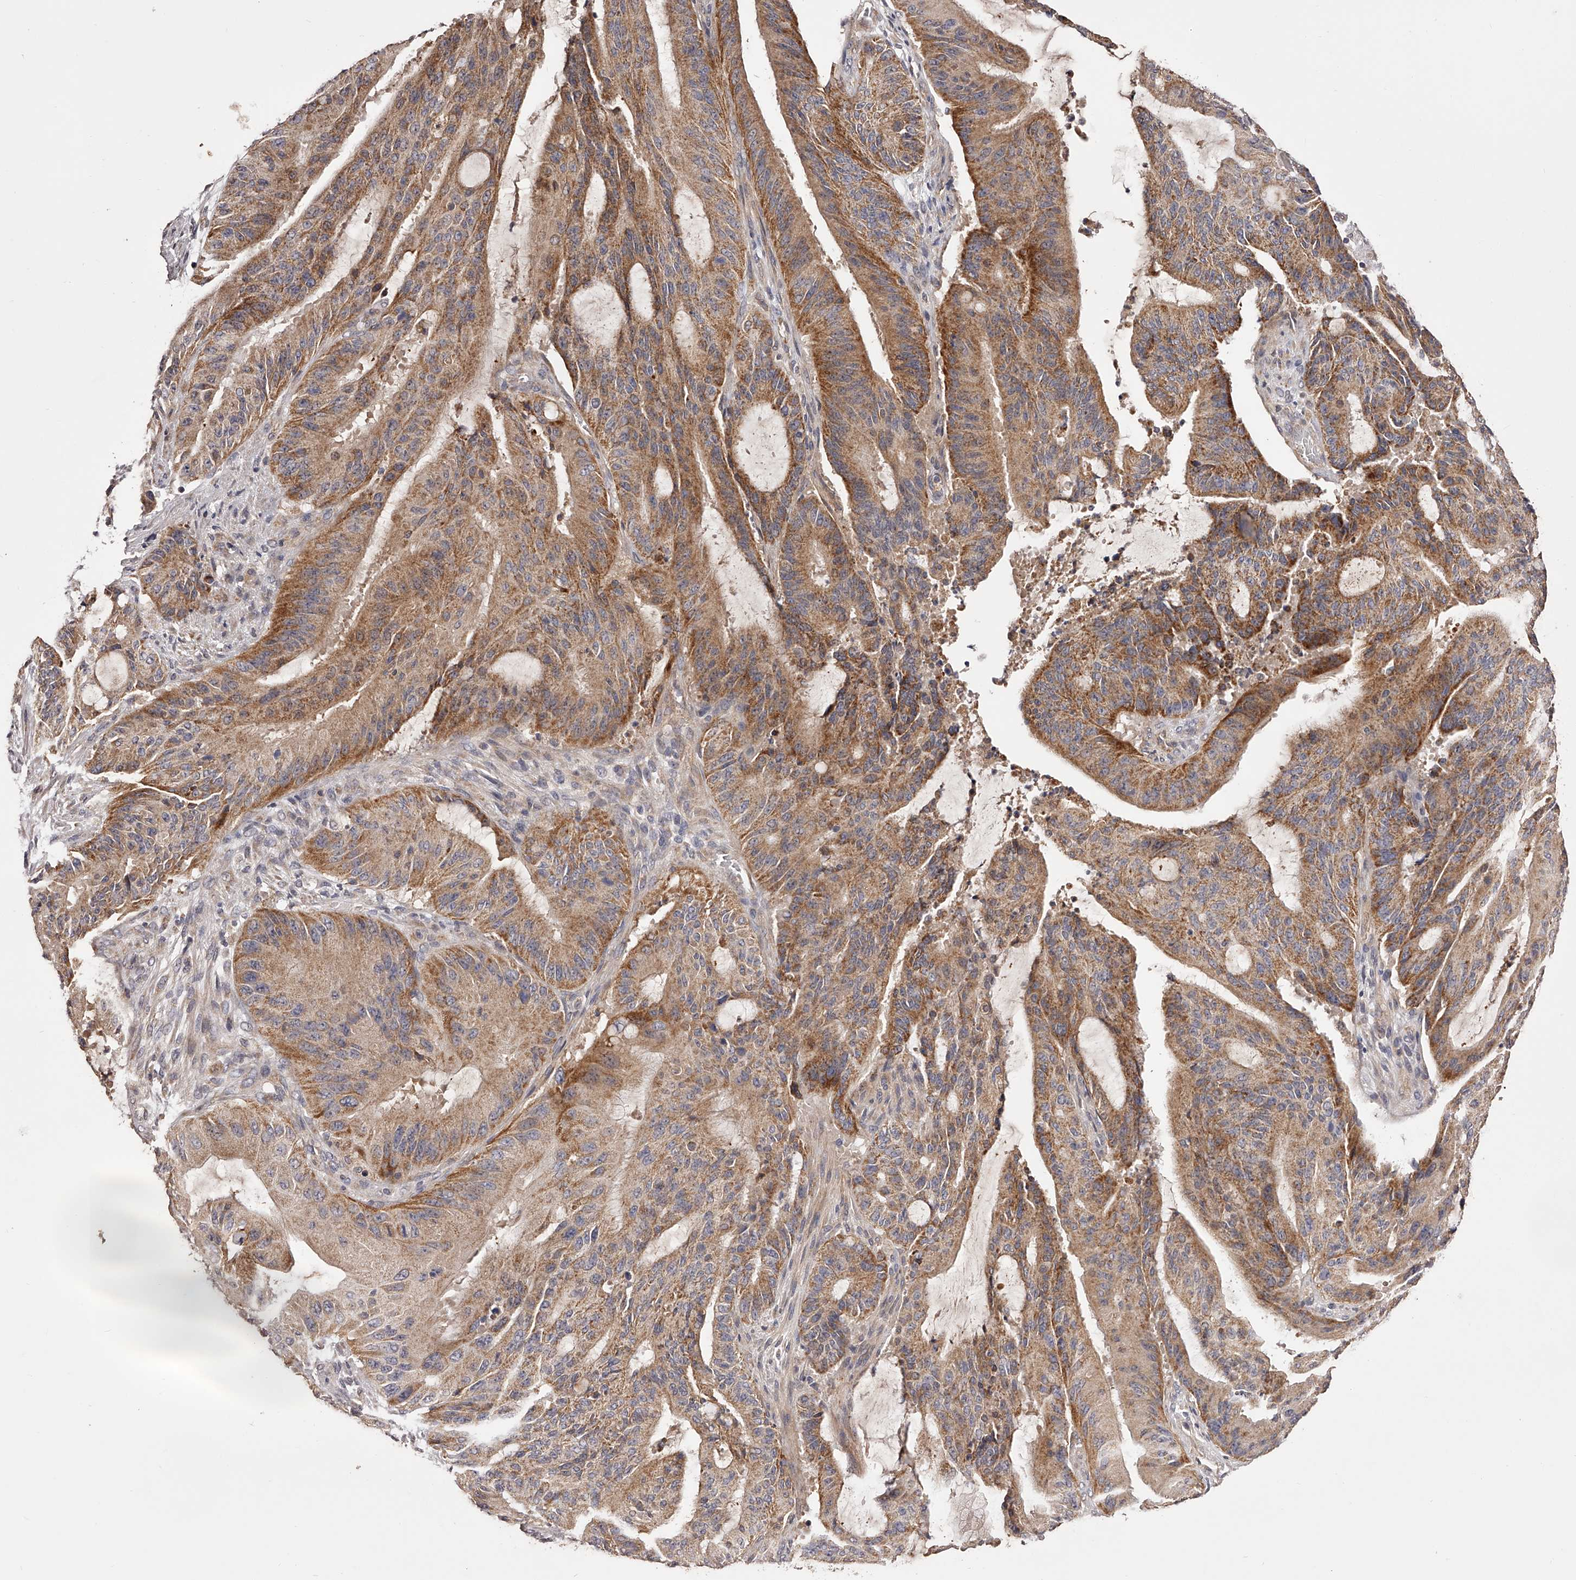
{"staining": {"intensity": "moderate", "quantity": ">75%", "location": "cytoplasmic/membranous"}, "tissue": "liver cancer", "cell_type": "Tumor cells", "image_type": "cancer", "snomed": [{"axis": "morphology", "description": "Normal tissue, NOS"}, {"axis": "morphology", "description": "Cholangiocarcinoma"}, {"axis": "topography", "description": "Liver"}, {"axis": "topography", "description": "Peripheral nerve tissue"}], "caption": "Immunohistochemical staining of liver cholangiocarcinoma demonstrates medium levels of moderate cytoplasmic/membranous protein staining in about >75% of tumor cells. The protein of interest is stained brown, and the nuclei are stained in blue (DAB IHC with brightfield microscopy, high magnification).", "gene": "ODF2L", "patient": {"sex": "female", "age": 73}}